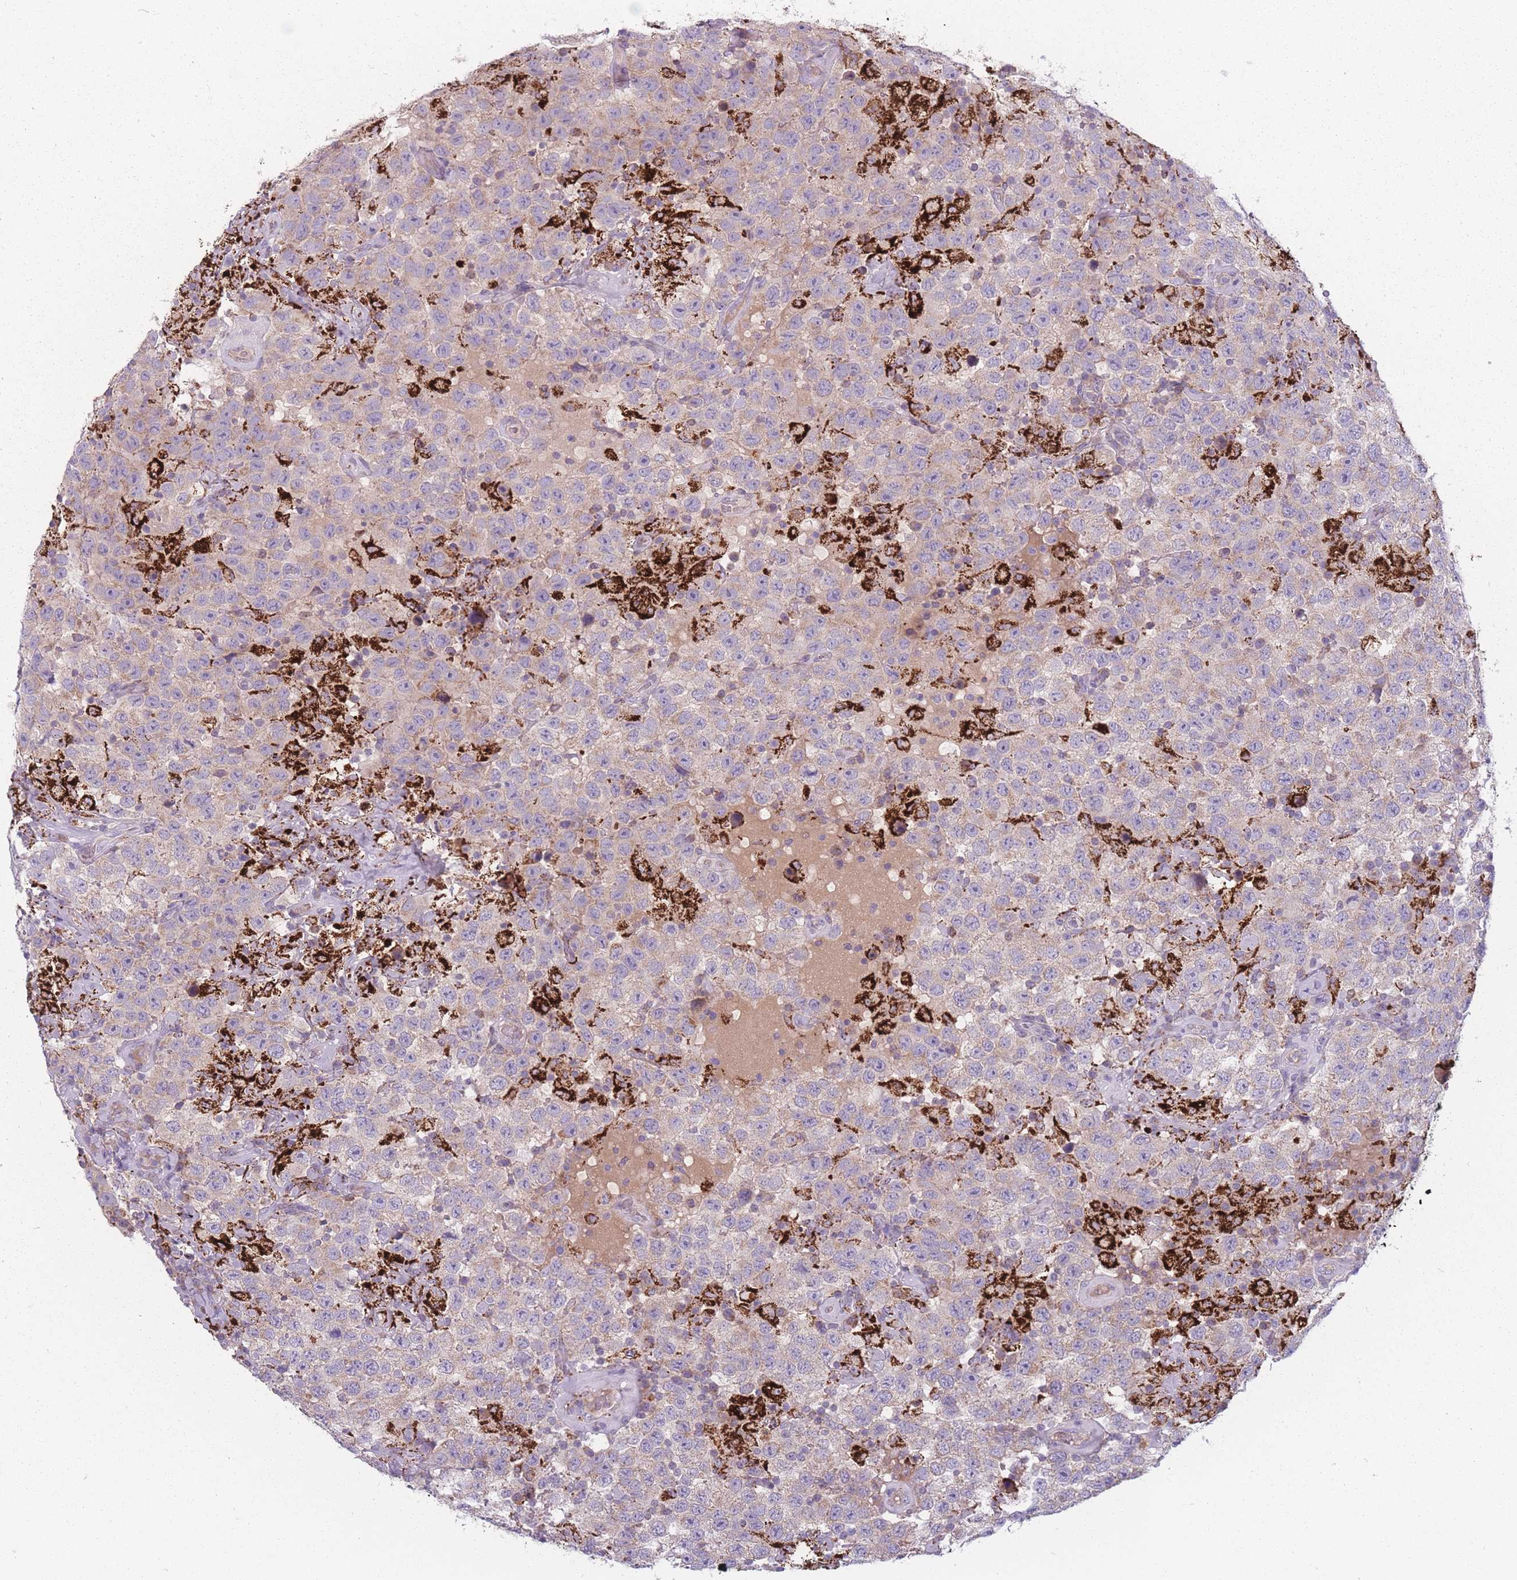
{"staining": {"intensity": "weak", "quantity": "25%-75%", "location": "cytoplasmic/membranous"}, "tissue": "testis cancer", "cell_type": "Tumor cells", "image_type": "cancer", "snomed": [{"axis": "morphology", "description": "Seminoma, NOS"}, {"axis": "topography", "description": "Testis"}], "caption": "The immunohistochemical stain highlights weak cytoplasmic/membranous positivity in tumor cells of testis seminoma tissue. The staining was performed using DAB (3,3'-diaminobenzidine) to visualize the protein expression in brown, while the nuclei were stained in blue with hematoxylin (Magnification: 20x).", "gene": "PEX11B", "patient": {"sex": "male", "age": 41}}